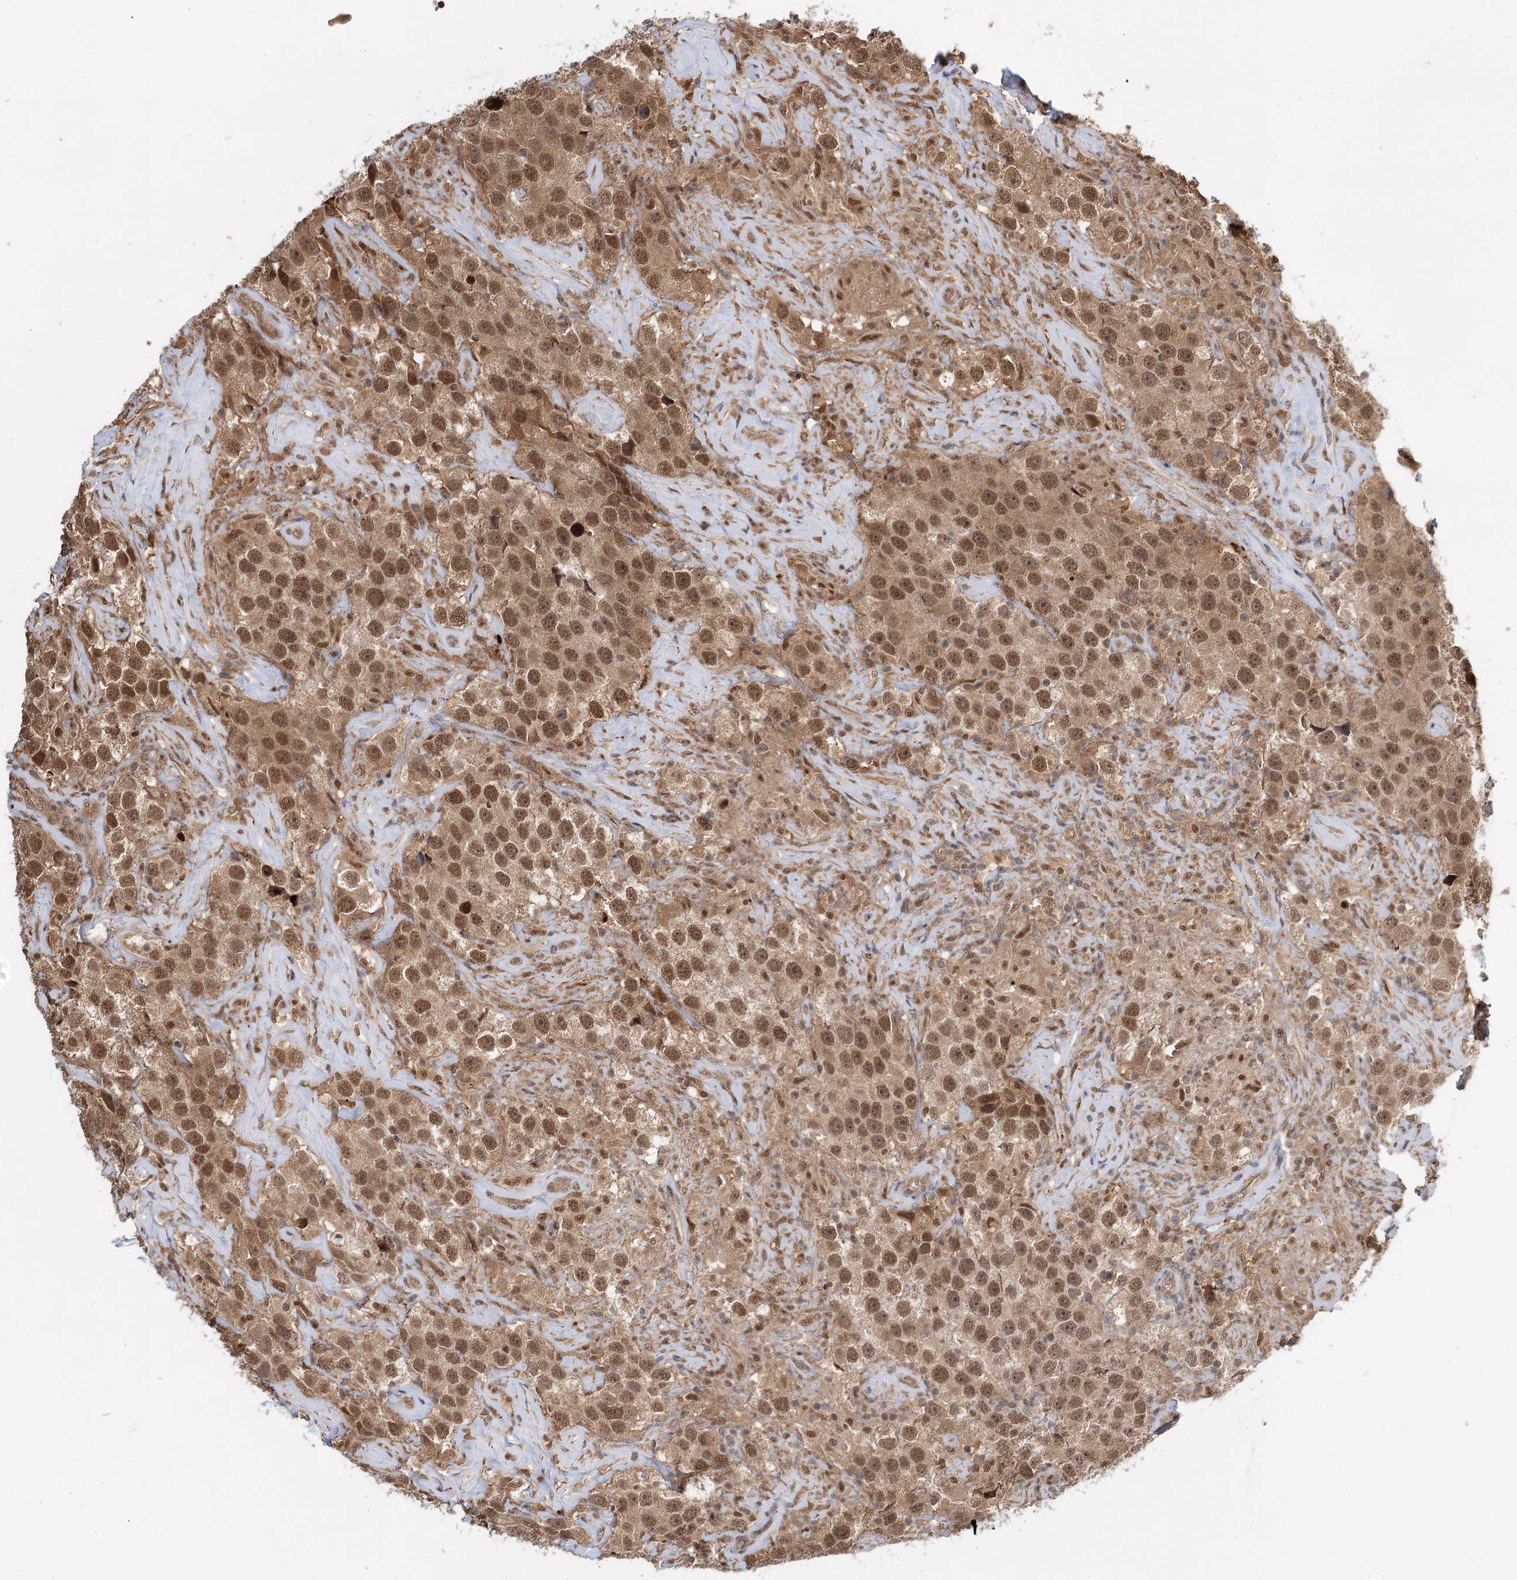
{"staining": {"intensity": "moderate", "quantity": ">75%", "location": "cytoplasmic/membranous,nuclear"}, "tissue": "testis cancer", "cell_type": "Tumor cells", "image_type": "cancer", "snomed": [{"axis": "morphology", "description": "Seminoma, NOS"}, {"axis": "topography", "description": "Testis"}], "caption": "Seminoma (testis) stained for a protein (brown) exhibits moderate cytoplasmic/membranous and nuclear positive expression in about >75% of tumor cells.", "gene": "N6AMT1", "patient": {"sex": "male", "age": 49}}